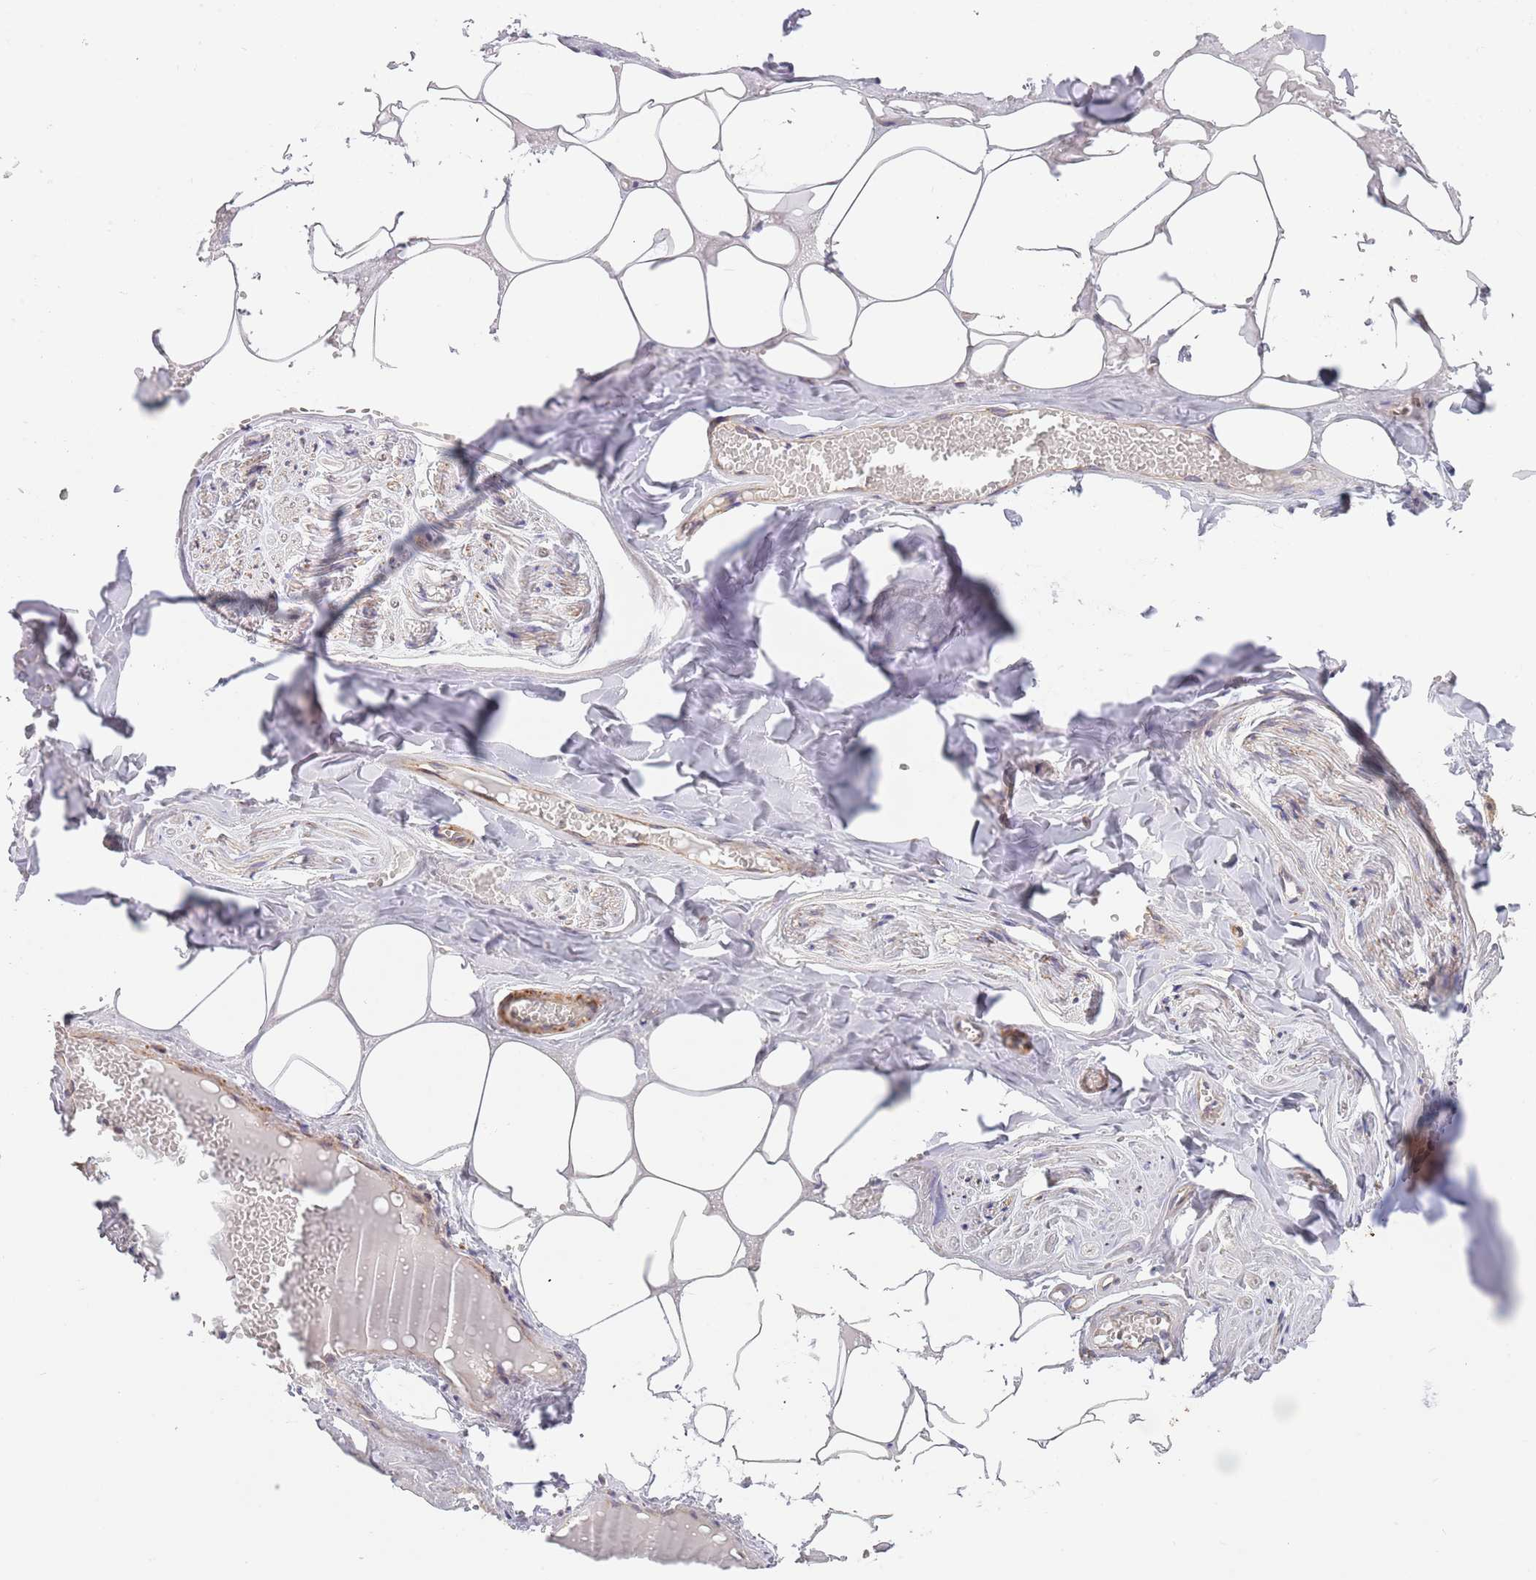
{"staining": {"intensity": "weak", "quantity": ">75%", "location": "cytoplasmic/membranous"}, "tissue": "adipose tissue", "cell_type": "Adipocytes", "image_type": "normal", "snomed": [{"axis": "morphology", "description": "Normal tissue, NOS"}, {"axis": "topography", "description": "Salivary gland"}, {"axis": "topography", "description": "Peripheral nerve tissue"}], "caption": "Immunohistochemistry (IHC) micrograph of unremarkable adipose tissue: human adipose tissue stained using immunohistochemistry (IHC) shows low levels of weak protein expression localized specifically in the cytoplasmic/membranous of adipocytes, appearing as a cytoplasmic/membranous brown color.", "gene": "UQCC3", "patient": {"sex": "male", "age": 38}}